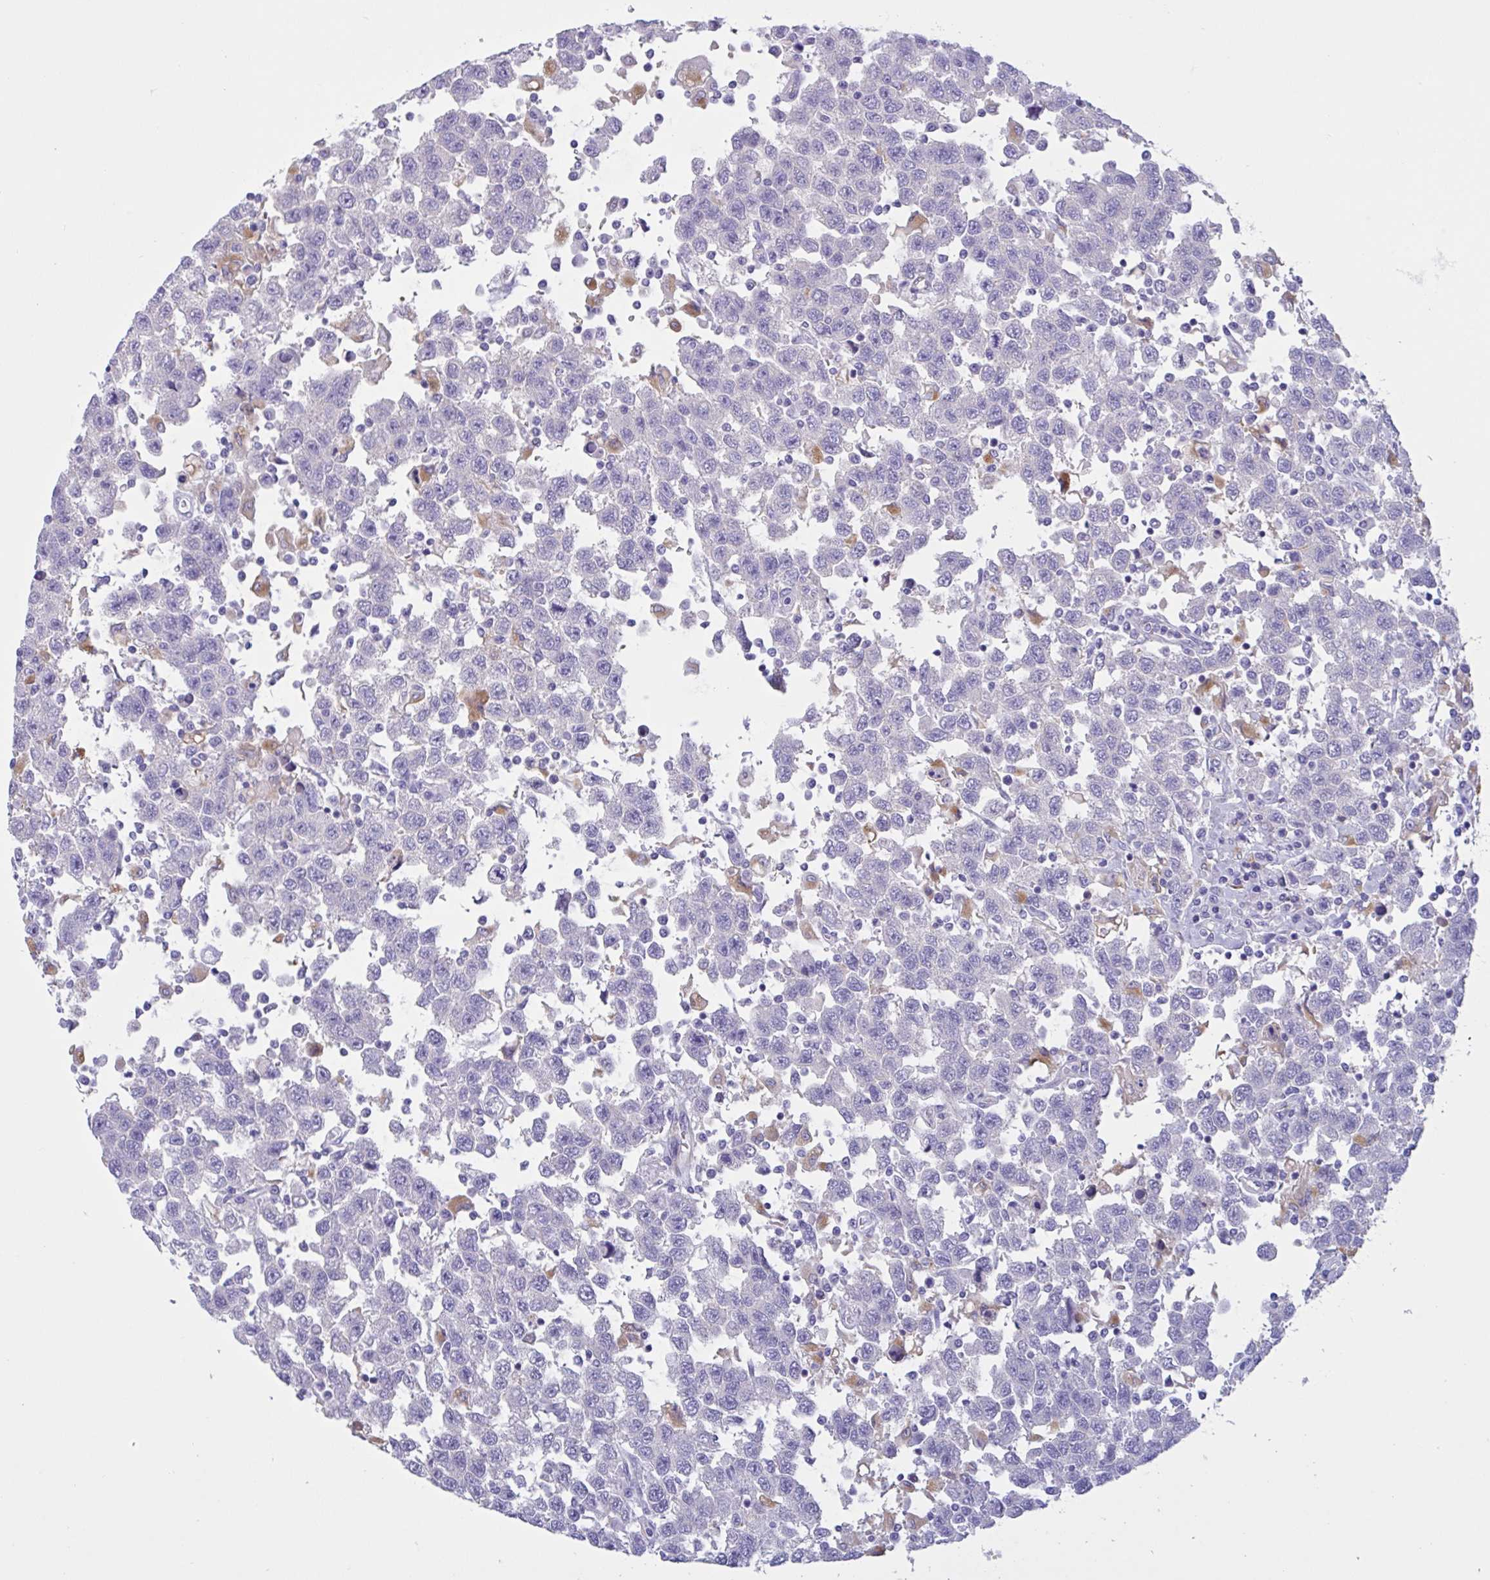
{"staining": {"intensity": "negative", "quantity": "none", "location": "none"}, "tissue": "testis cancer", "cell_type": "Tumor cells", "image_type": "cancer", "snomed": [{"axis": "morphology", "description": "Seminoma, NOS"}, {"axis": "topography", "description": "Testis"}], "caption": "DAB (3,3'-diaminobenzidine) immunohistochemical staining of testis cancer reveals no significant positivity in tumor cells.", "gene": "RPL22L1", "patient": {"sex": "male", "age": 41}}